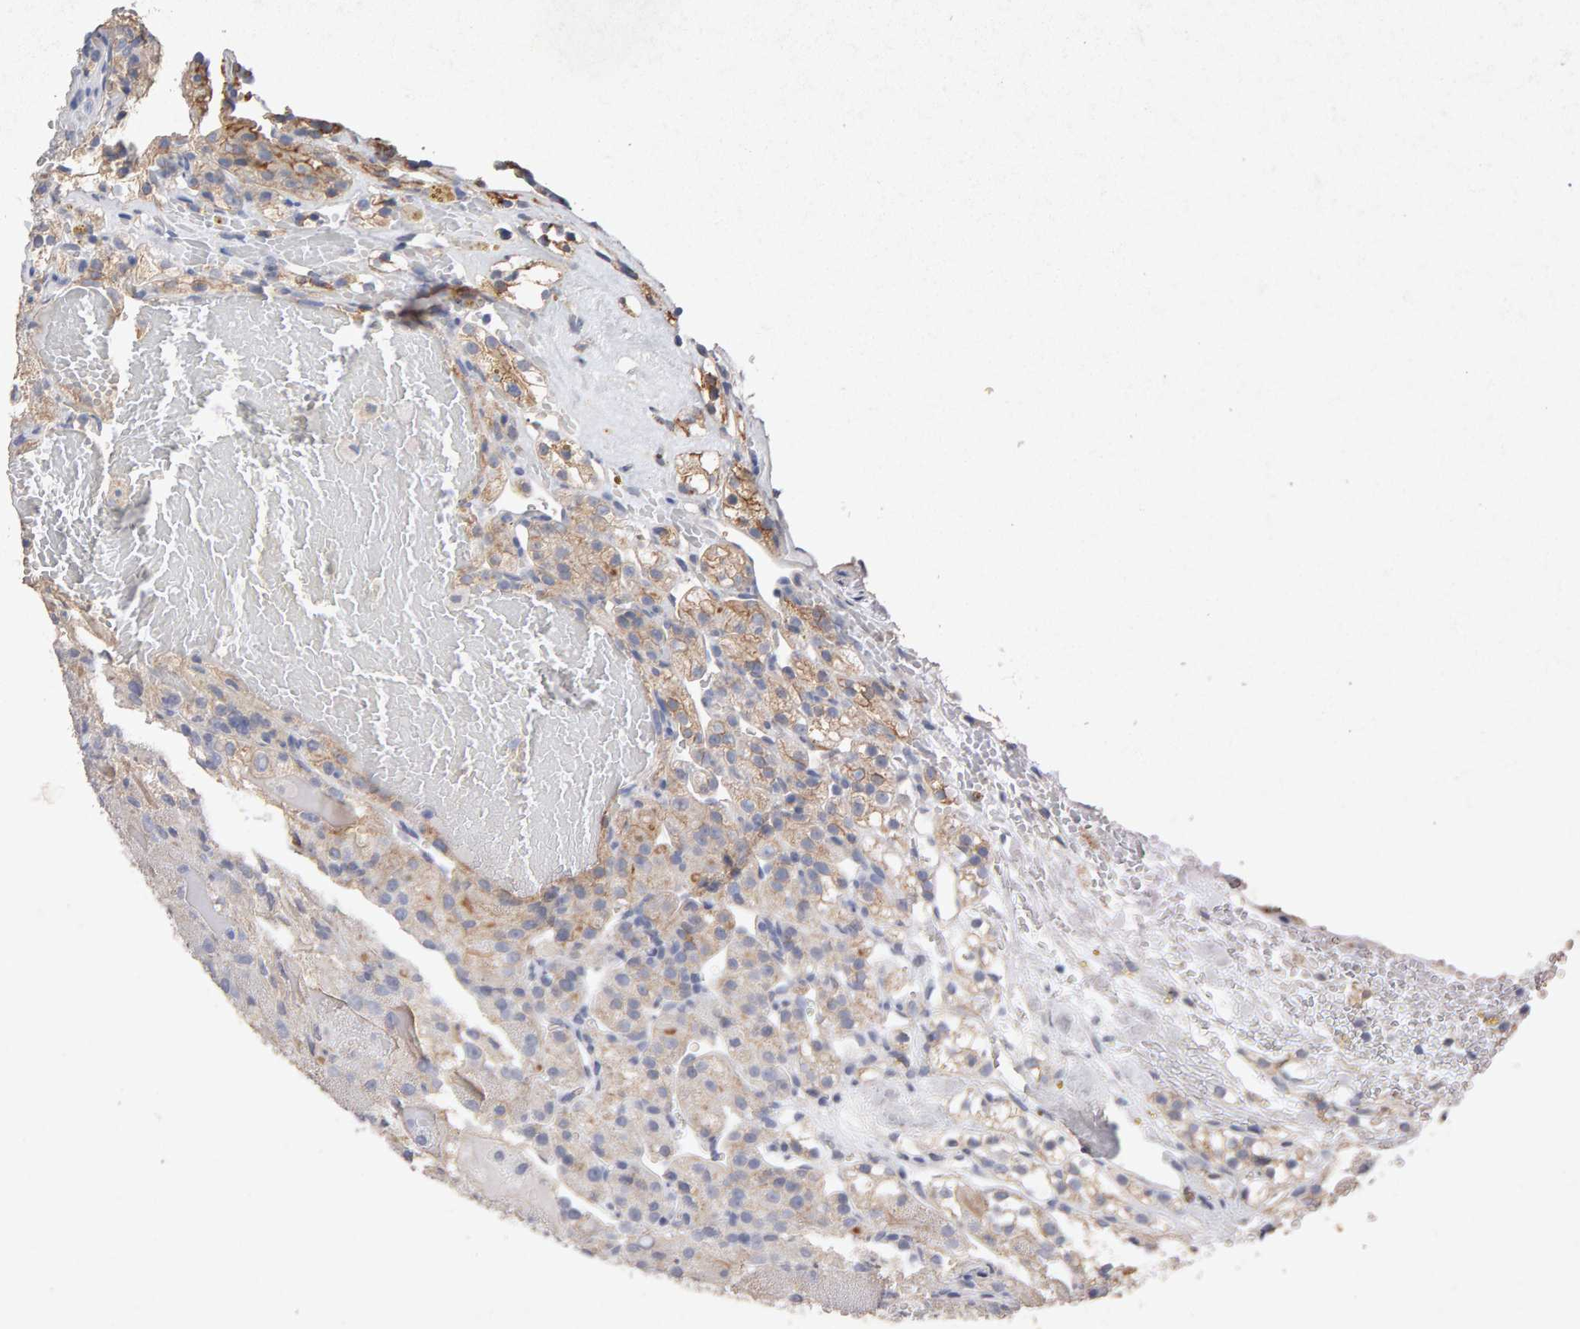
{"staining": {"intensity": "weak", "quantity": ">75%", "location": "cytoplasmic/membranous"}, "tissue": "renal cancer", "cell_type": "Tumor cells", "image_type": "cancer", "snomed": [{"axis": "morphology", "description": "Normal tissue, NOS"}, {"axis": "morphology", "description": "Adenocarcinoma, NOS"}, {"axis": "topography", "description": "Kidney"}], "caption": "High-magnification brightfield microscopy of renal adenocarcinoma stained with DAB (brown) and counterstained with hematoxylin (blue). tumor cells exhibit weak cytoplasmic/membranous positivity is identified in about>75% of cells. (Stains: DAB (3,3'-diaminobenzidine) in brown, nuclei in blue, Microscopy: brightfield microscopy at high magnification).", "gene": "PTPRM", "patient": {"sex": "male", "age": 61}}